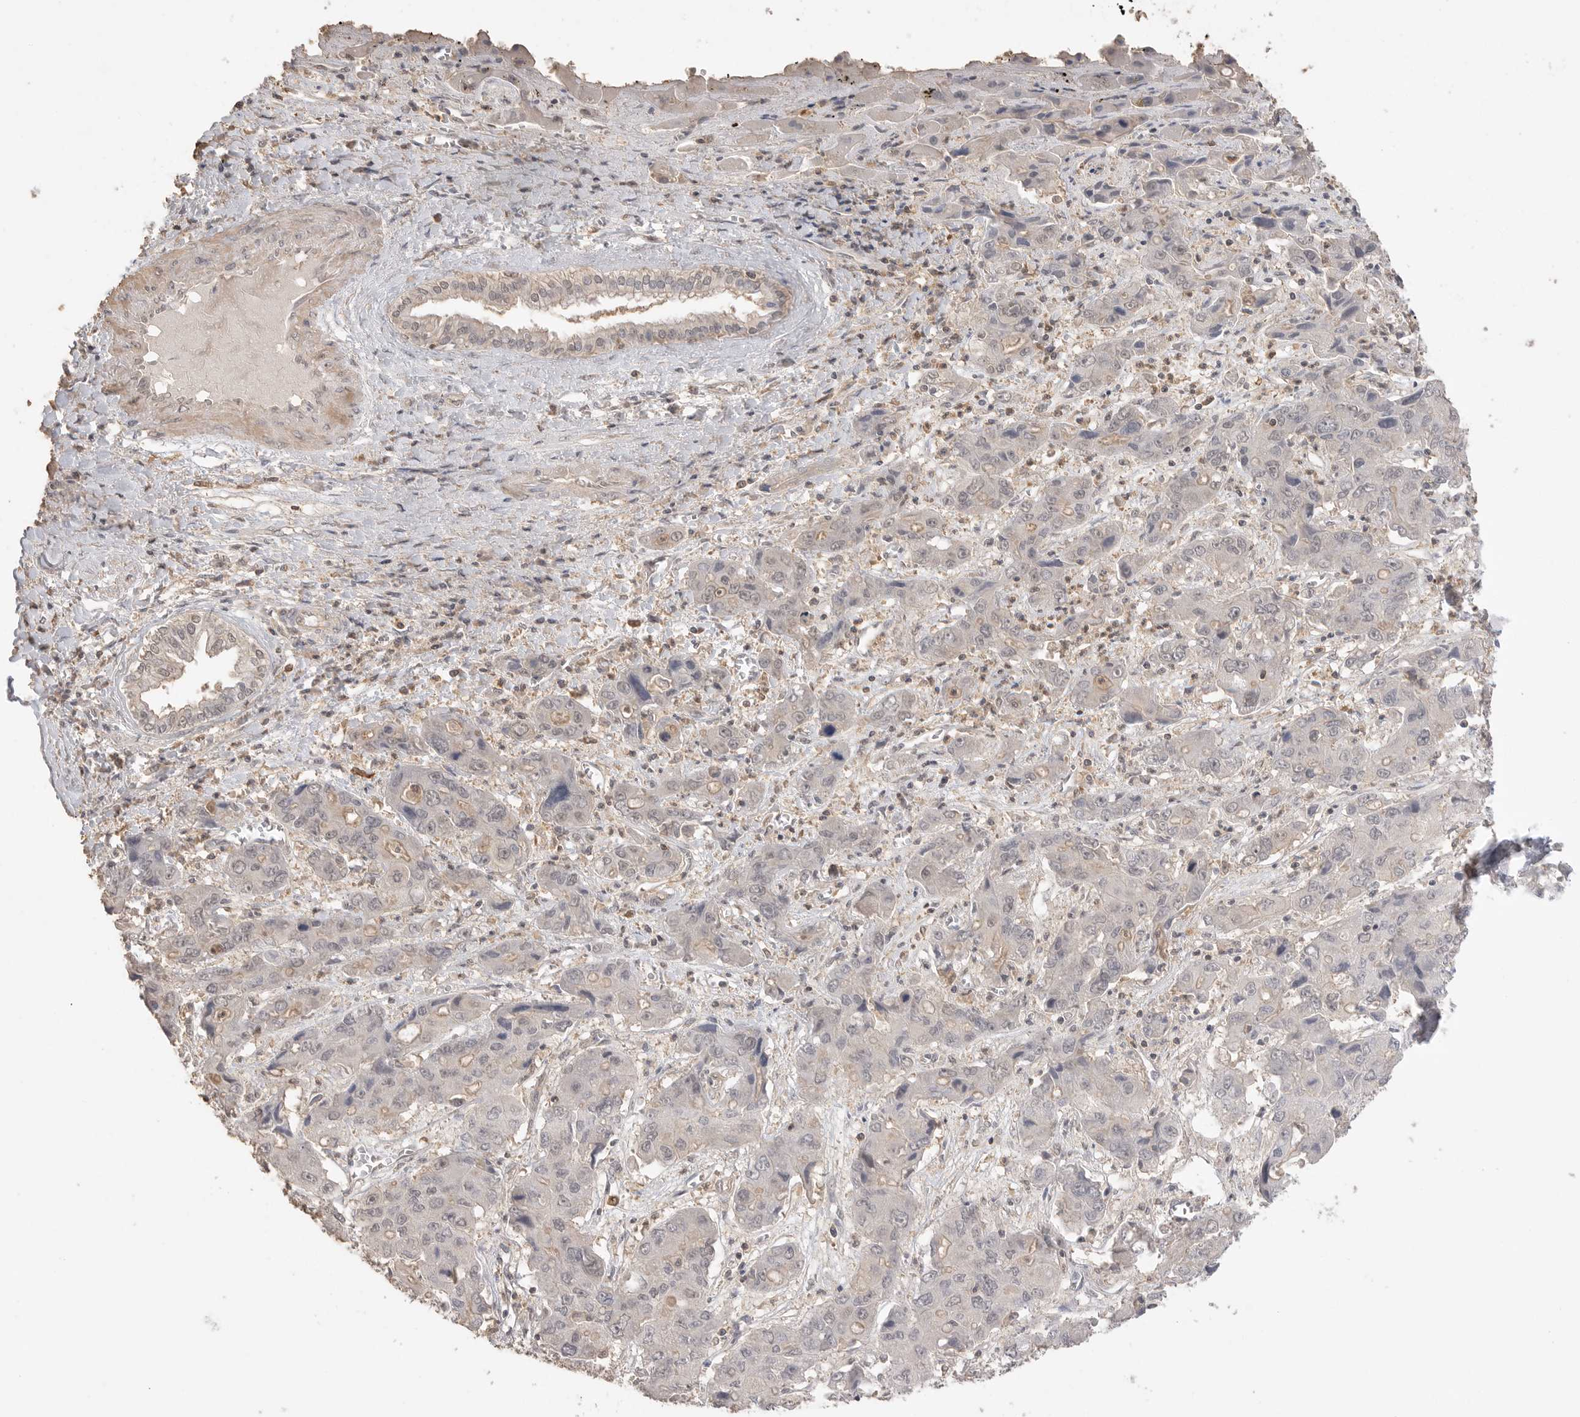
{"staining": {"intensity": "negative", "quantity": "none", "location": "none"}, "tissue": "liver cancer", "cell_type": "Tumor cells", "image_type": "cancer", "snomed": [{"axis": "morphology", "description": "Cholangiocarcinoma"}, {"axis": "topography", "description": "Liver"}], "caption": "Liver cancer was stained to show a protein in brown. There is no significant expression in tumor cells.", "gene": "MAP2K1", "patient": {"sex": "male", "age": 67}}